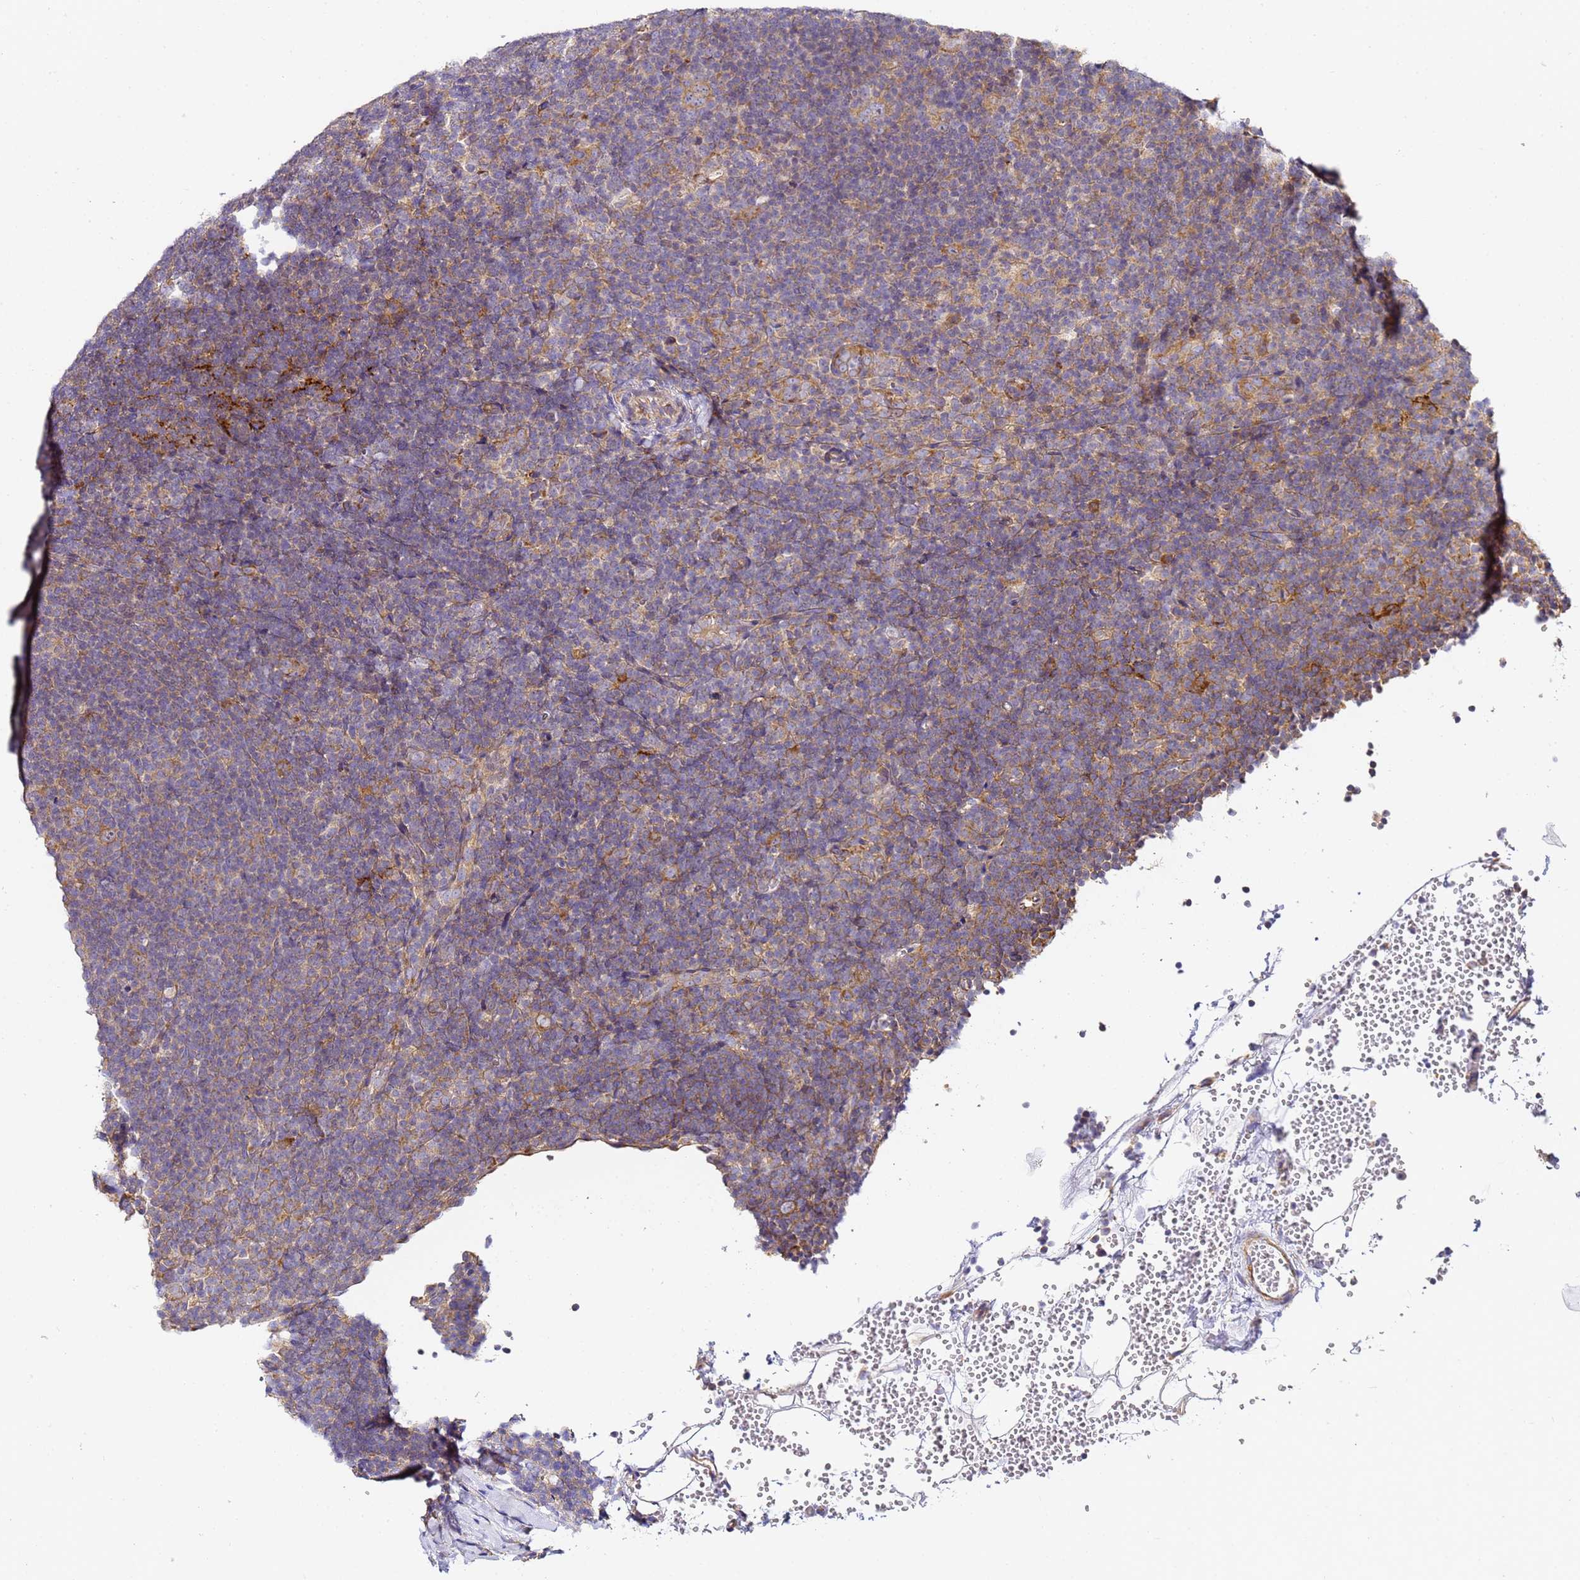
{"staining": {"intensity": "moderate", "quantity": ">75%", "location": "cytoplasmic/membranous"}, "tissue": "lymphoma", "cell_type": "Tumor cells", "image_type": "cancer", "snomed": [{"axis": "morphology", "description": "Hodgkin's disease, NOS"}, {"axis": "topography", "description": "Lymph node"}], "caption": "A histopathology image of Hodgkin's disease stained for a protein demonstrates moderate cytoplasmic/membranous brown staining in tumor cells.", "gene": "RPL13A", "patient": {"sex": "female", "age": 57}}